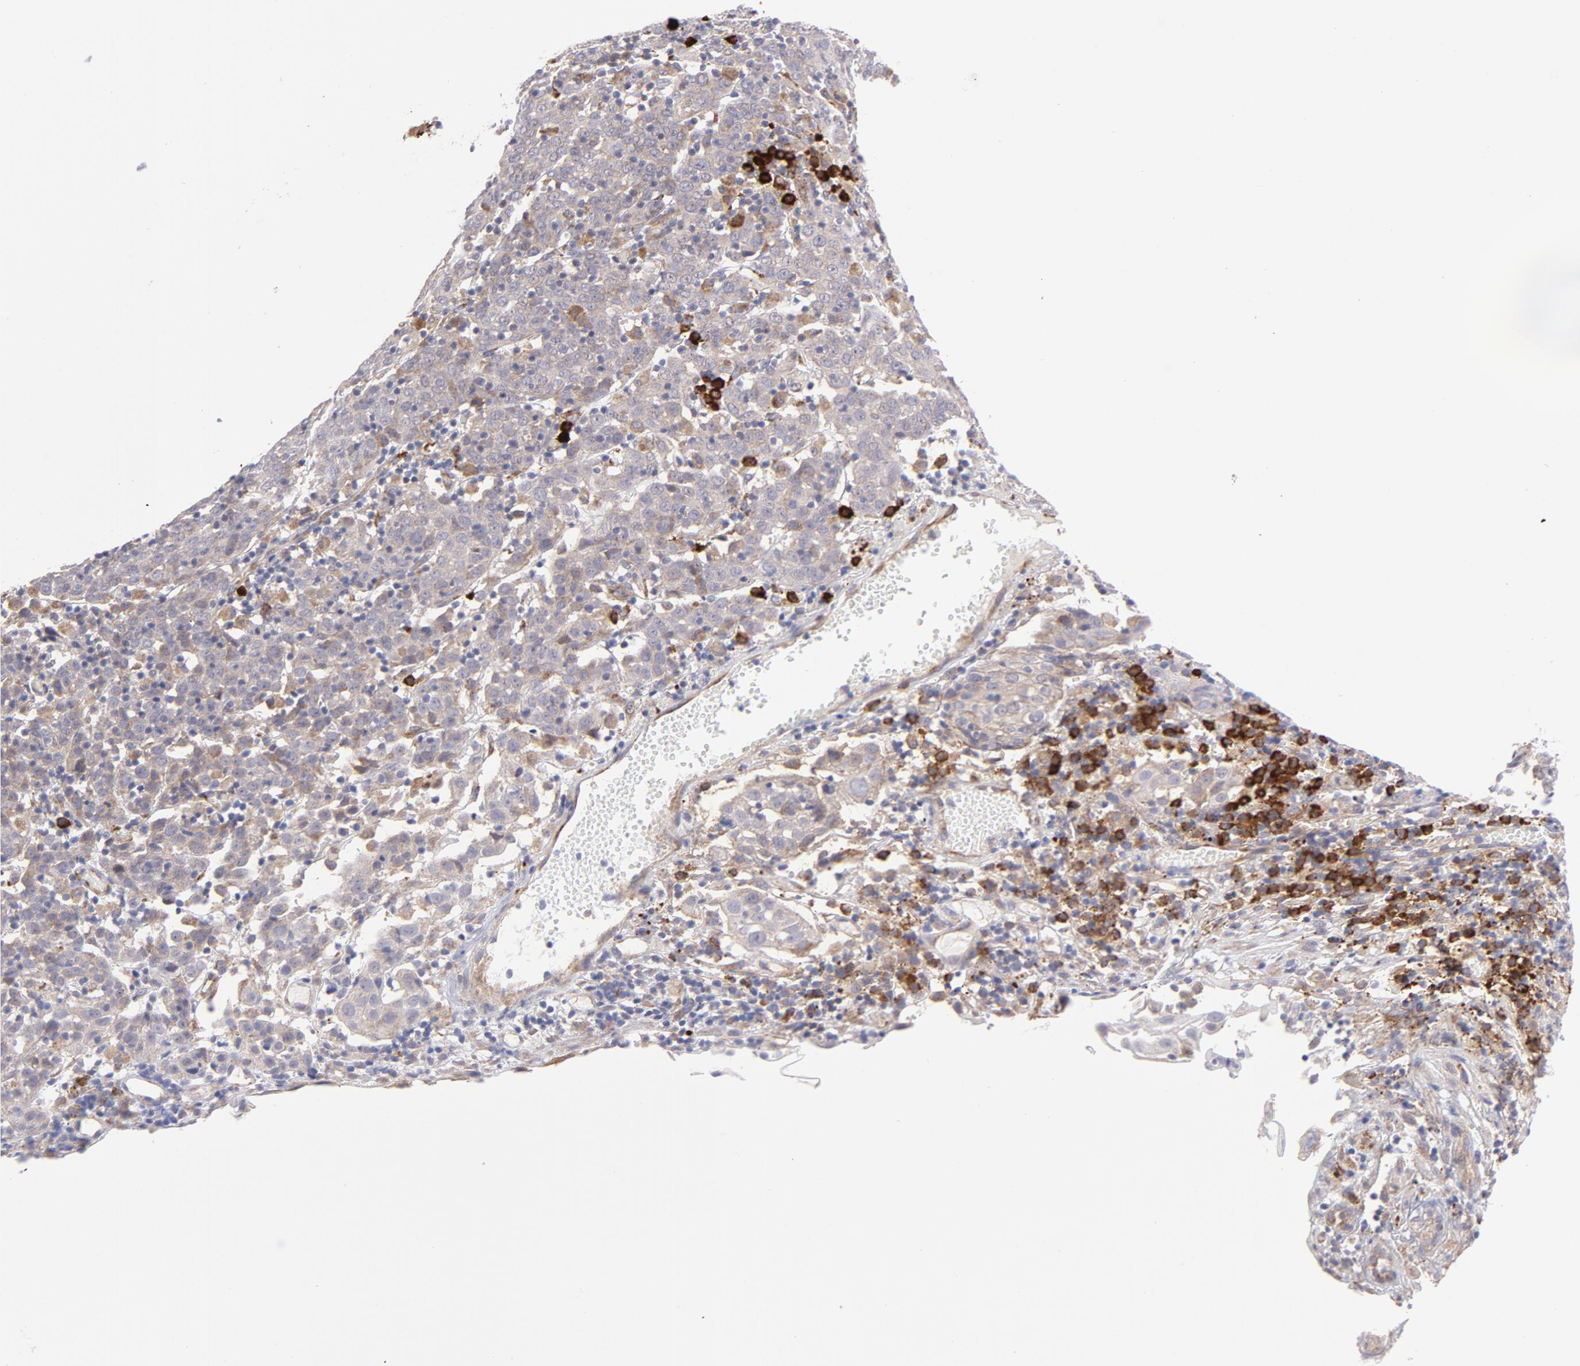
{"staining": {"intensity": "weak", "quantity": "<25%", "location": "cytoplasmic/membranous"}, "tissue": "cervical cancer", "cell_type": "Tumor cells", "image_type": "cancer", "snomed": [{"axis": "morphology", "description": "Normal tissue, NOS"}, {"axis": "morphology", "description": "Squamous cell carcinoma, NOS"}, {"axis": "topography", "description": "Cervix"}], "caption": "The photomicrograph reveals no significant staining in tumor cells of cervical cancer (squamous cell carcinoma). (IHC, brightfield microscopy, high magnification).", "gene": "RAPGEF3", "patient": {"sex": "female", "age": 67}}